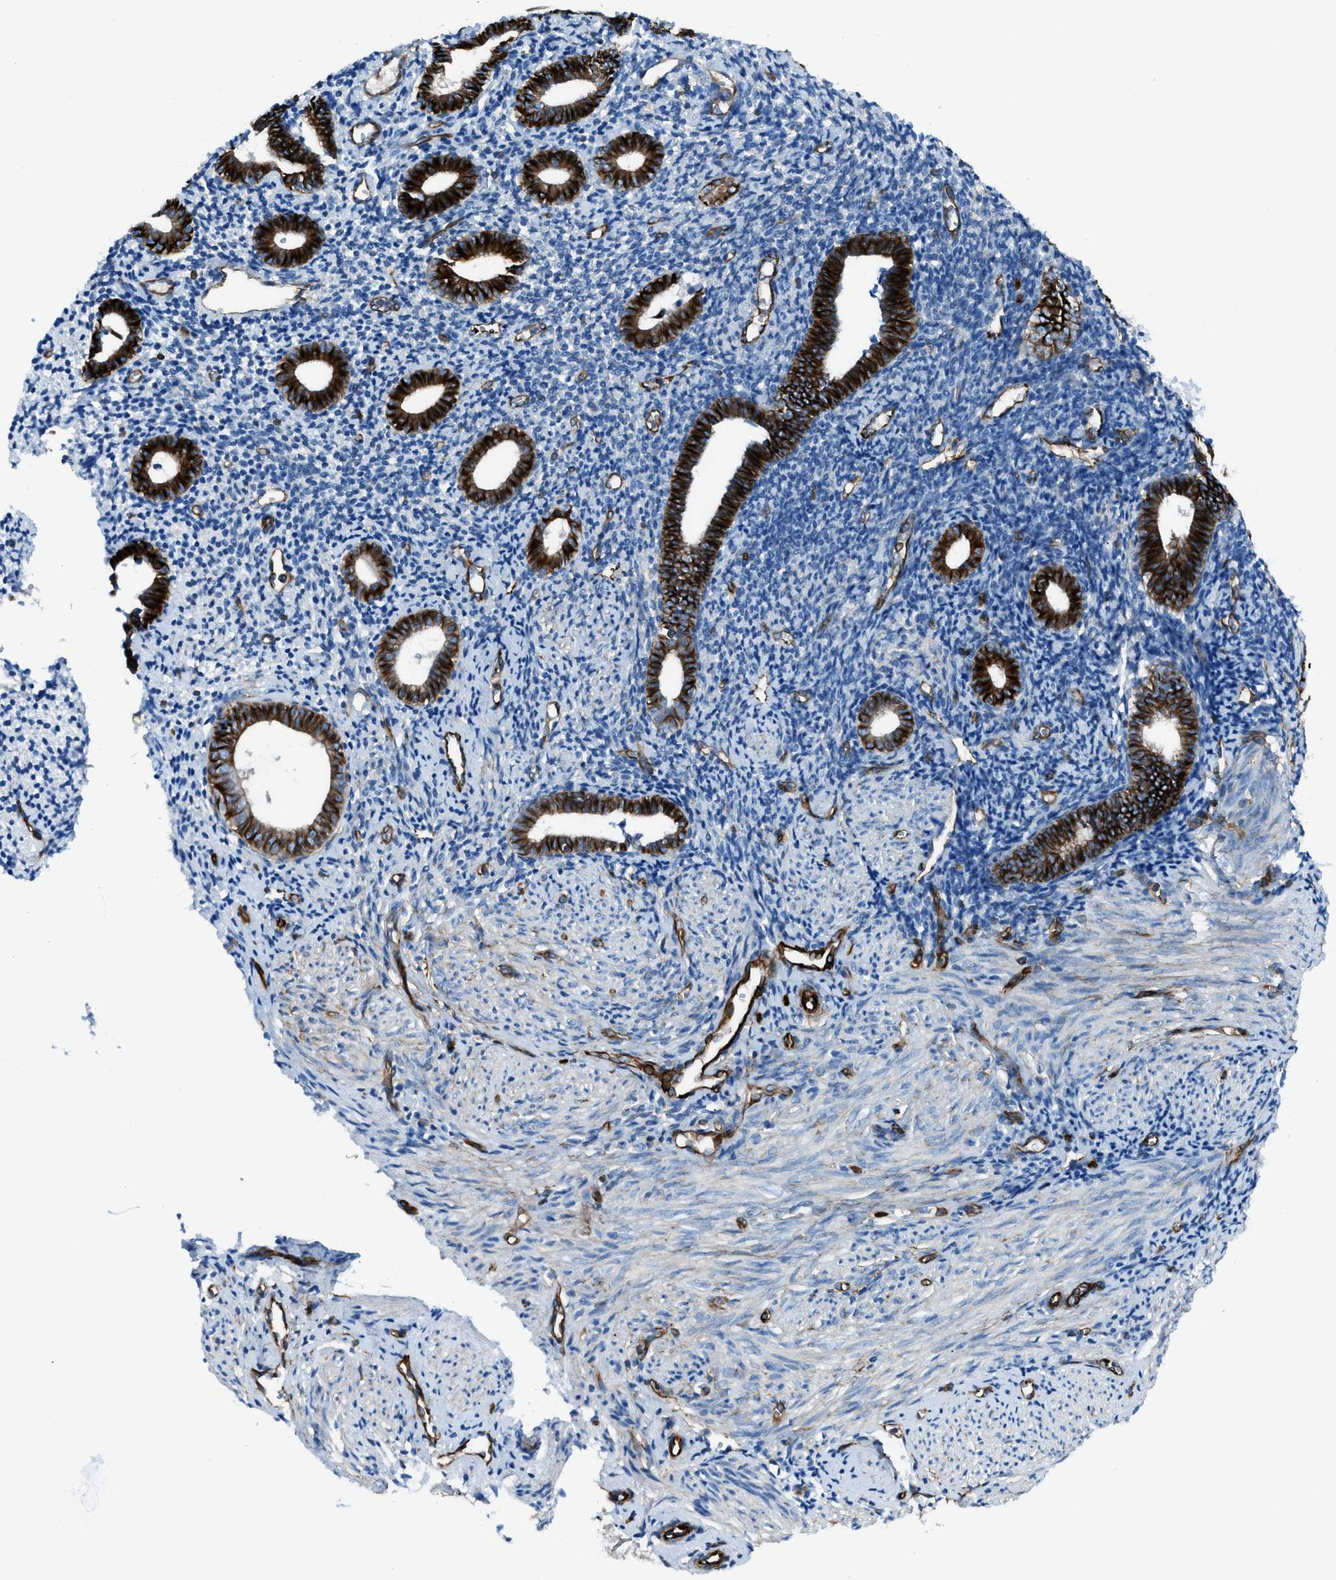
{"staining": {"intensity": "negative", "quantity": "none", "location": "none"}, "tissue": "endometrium", "cell_type": "Cells in endometrial stroma", "image_type": "normal", "snomed": [{"axis": "morphology", "description": "Normal tissue, NOS"}, {"axis": "topography", "description": "Endometrium"}], "caption": "This is an immunohistochemistry (IHC) photomicrograph of unremarkable endometrium. There is no positivity in cells in endometrial stroma.", "gene": "CABP7", "patient": {"sex": "female", "age": 50}}